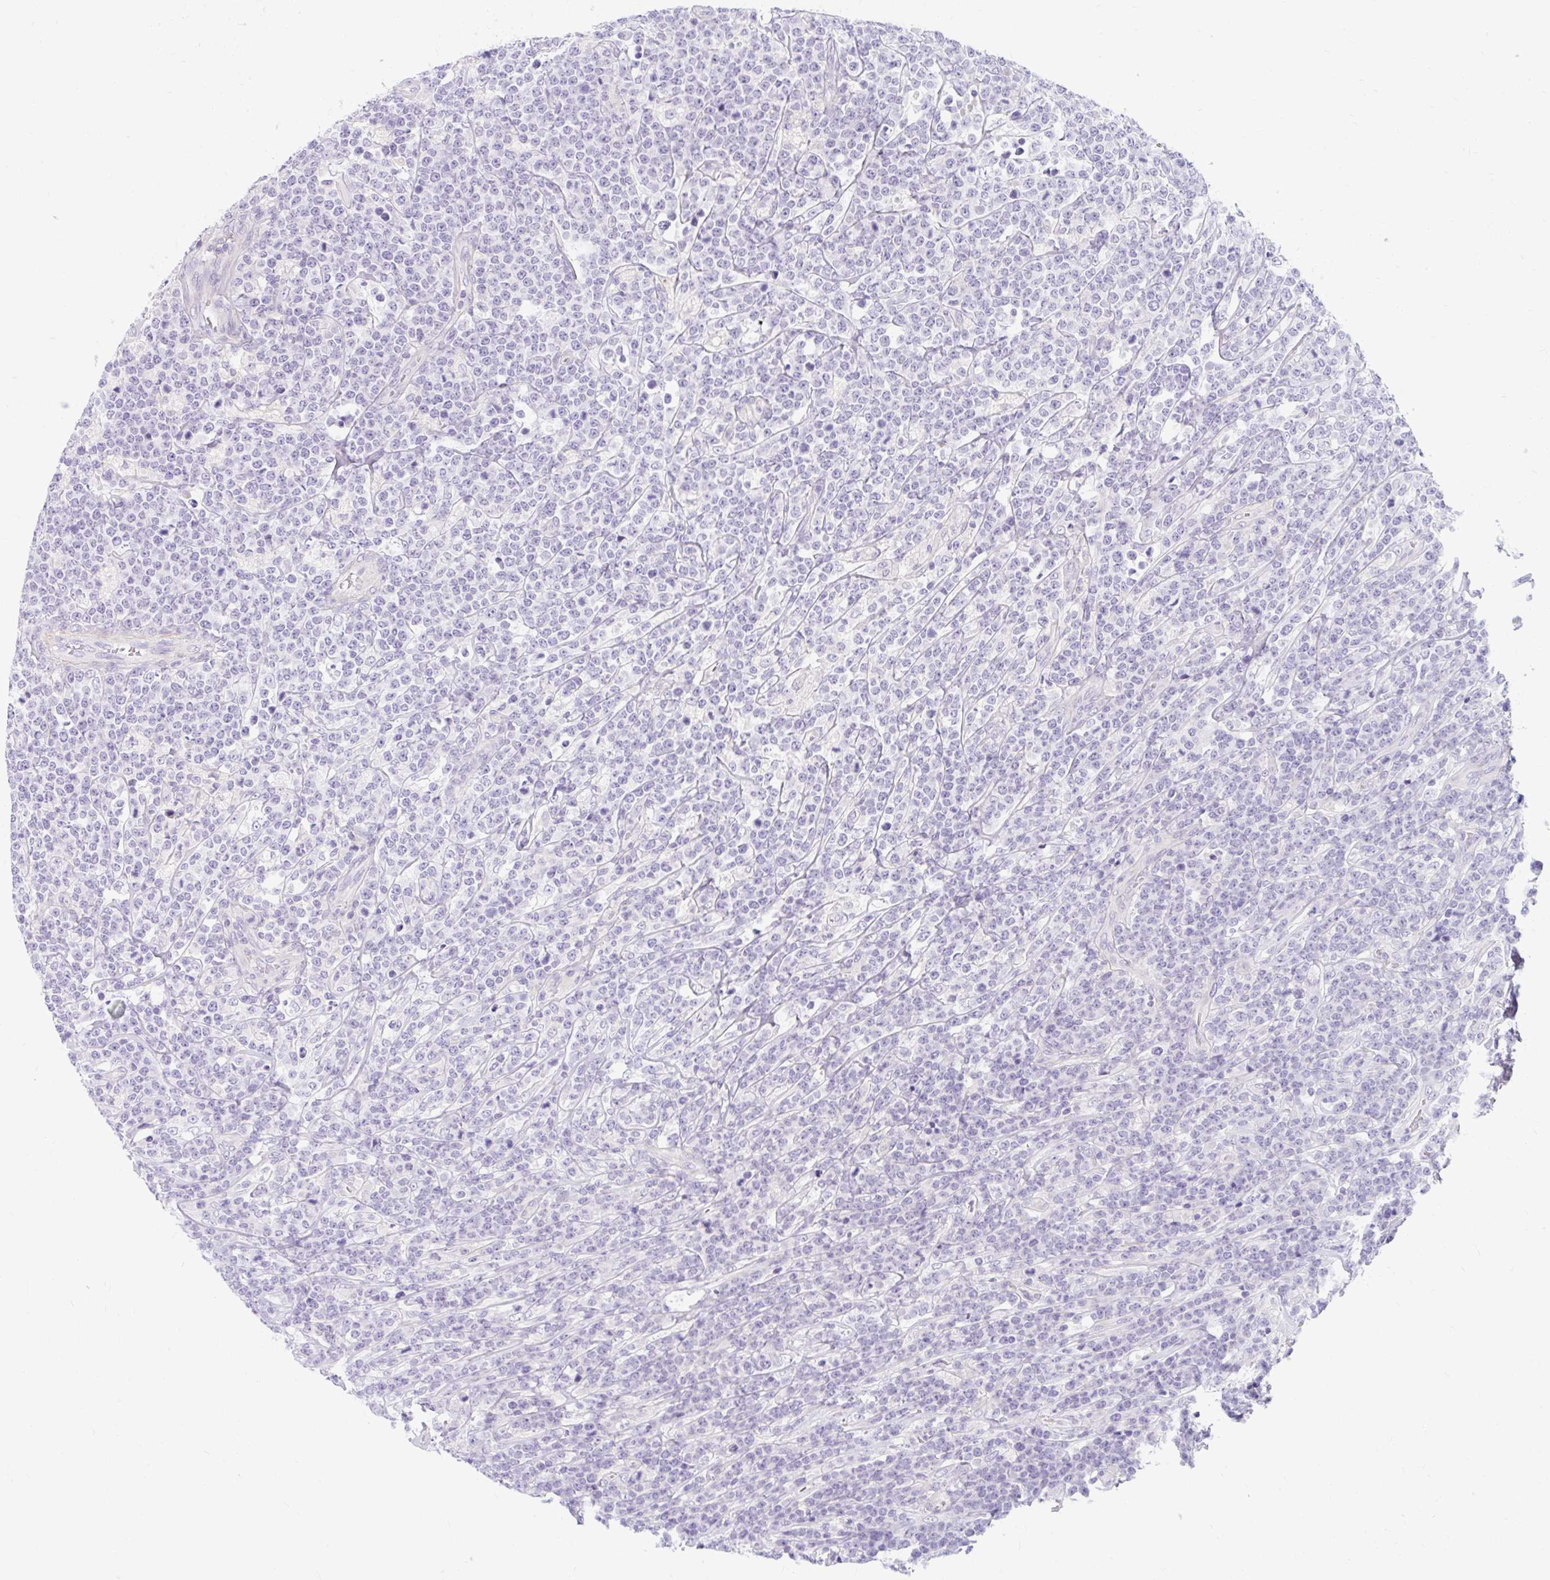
{"staining": {"intensity": "negative", "quantity": "none", "location": "none"}, "tissue": "lymphoma", "cell_type": "Tumor cells", "image_type": "cancer", "snomed": [{"axis": "morphology", "description": "Malignant lymphoma, non-Hodgkin's type, High grade"}, {"axis": "topography", "description": "Small intestine"}], "caption": "High-grade malignant lymphoma, non-Hodgkin's type was stained to show a protein in brown. There is no significant staining in tumor cells. (DAB immunohistochemistry, high magnification).", "gene": "SLC28A1", "patient": {"sex": "male", "age": 8}}